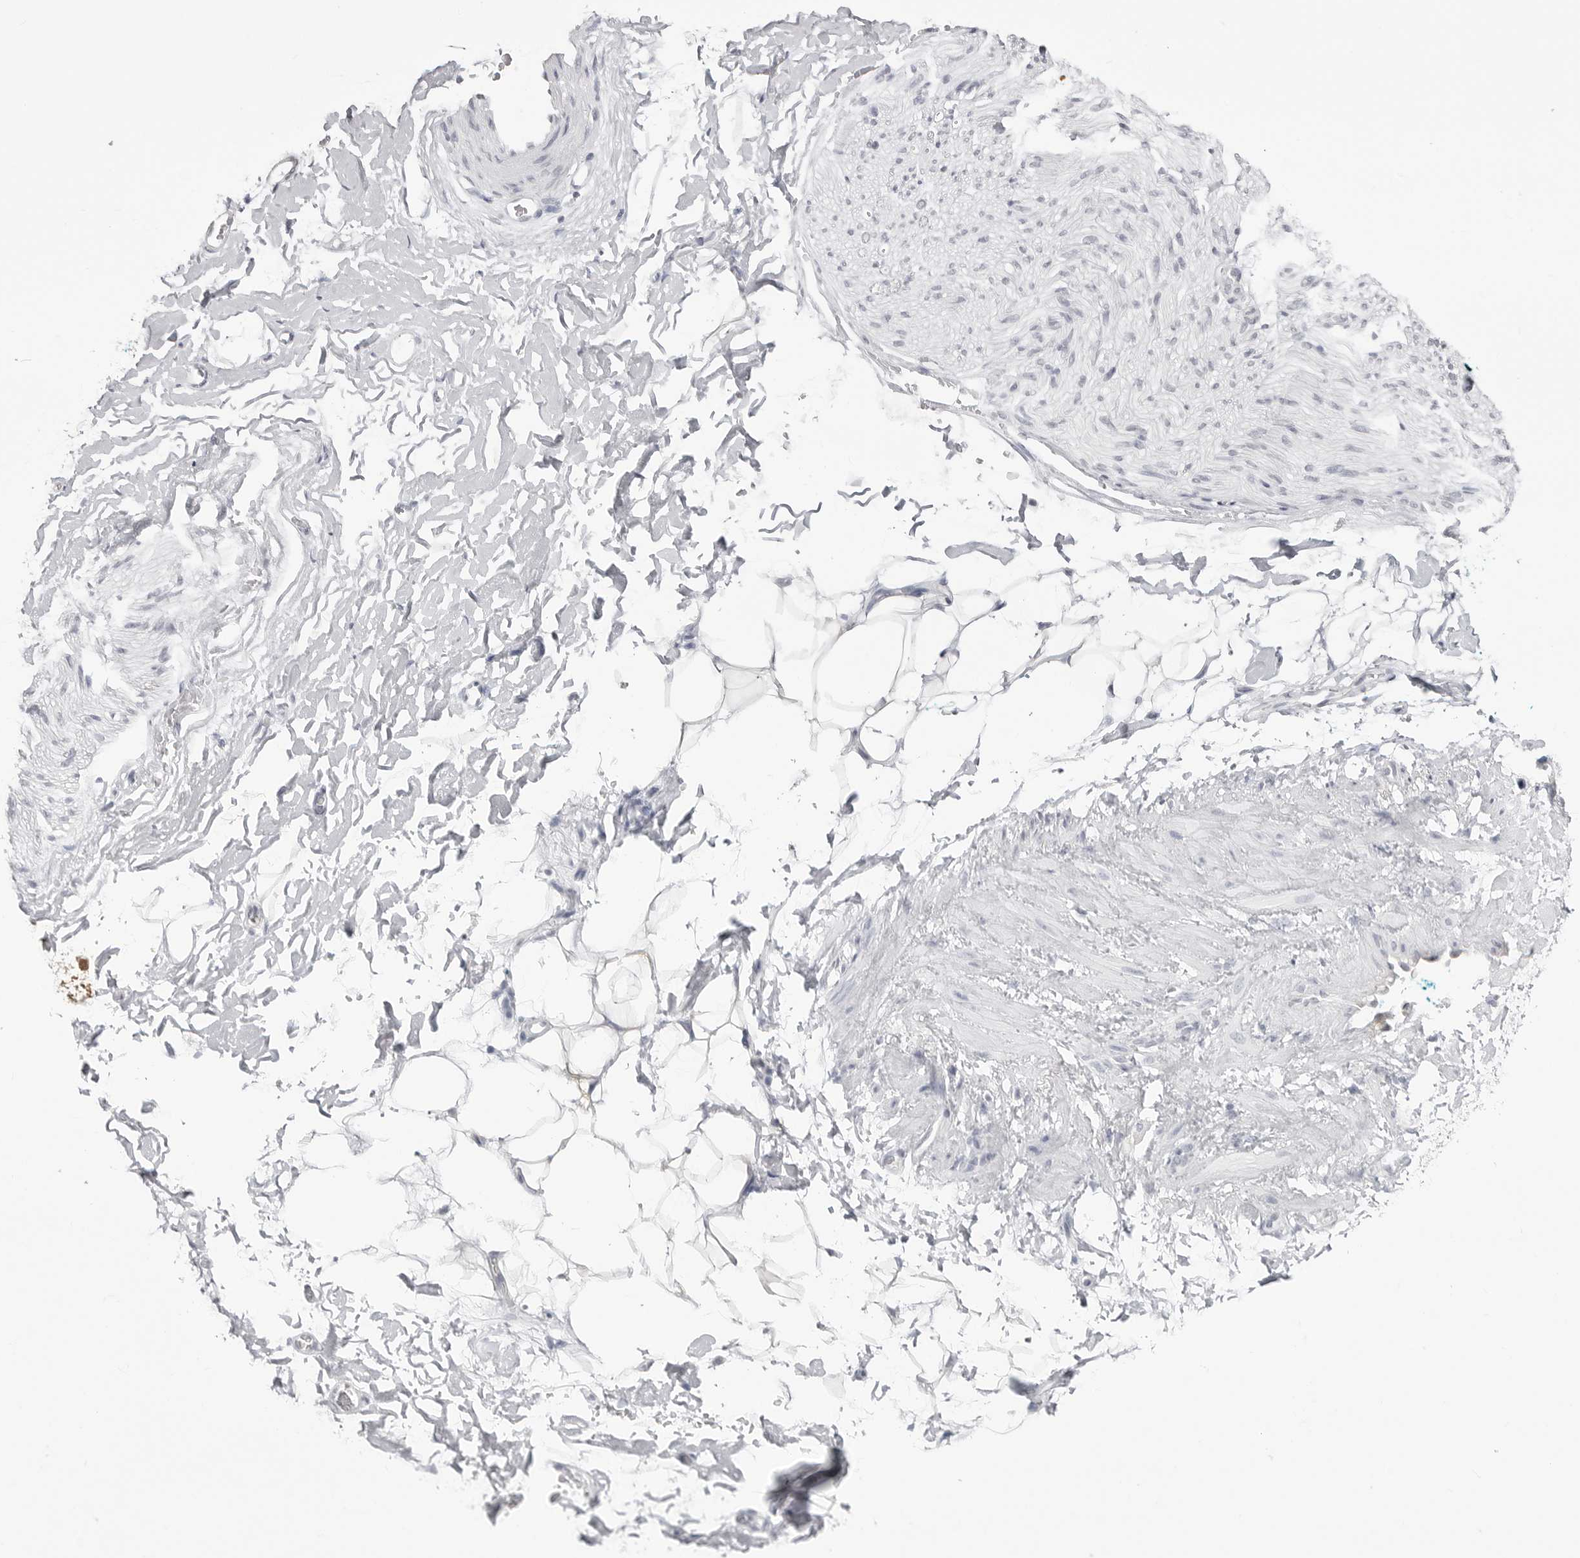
{"staining": {"intensity": "negative", "quantity": "none", "location": "none"}, "tissue": "adipose tissue", "cell_type": "Adipocytes", "image_type": "normal", "snomed": [{"axis": "morphology", "description": "Normal tissue, NOS"}, {"axis": "morphology", "description": "Adenocarcinoma, NOS"}, {"axis": "topography", "description": "Pancreas"}, {"axis": "topography", "description": "Peripheral nerve tissue"}], "caption": "This is a micrograph of IHC staining of normal adipose tissue, which shows no positivity in adipocytes. Brightfield microscopy of immunohistochemistry stained with DAB (brown) and hematoxylin (blue), captured at high magnification.", "gene": "YWHAG", "patient": {"sex": "male", "age": 59}}